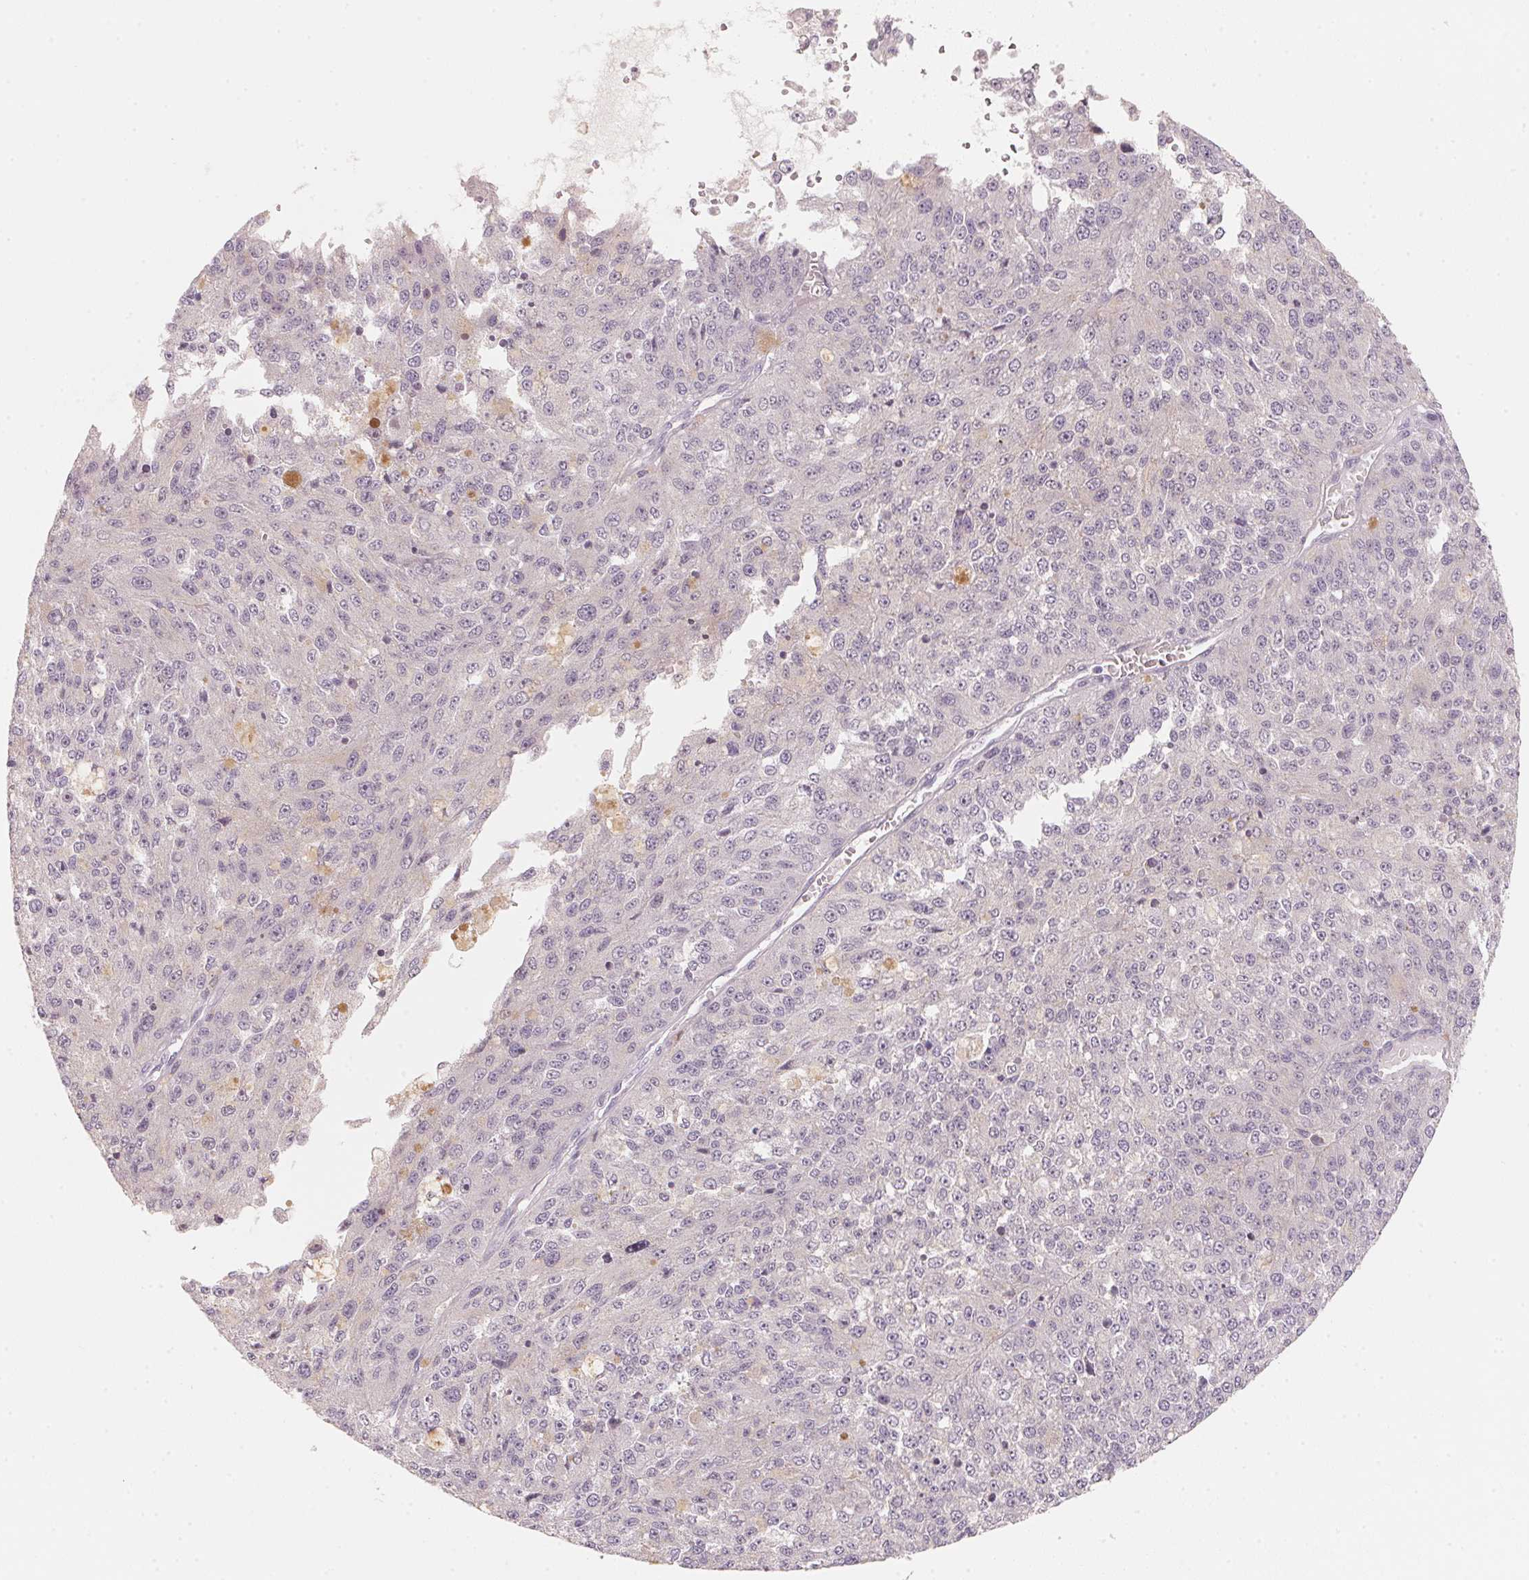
{"staining": {"intensity": "negative", "quantity": "none", "location": "none"}, "tissue": "melanoma", "cell_type": "Tumor cells", "image_type": "cancer", "snomed": [{"axis": "morphology", "description": "Malignant melanoma, Metastatic site"}, {"axis": "topography", "description": "Lymph node"}], "caption": "Immunohistochemistry micrograph of neoplastic tissue: melanoma stained with DAB shows no significant protein expression in tumor cells.", "gene": "ANKRD31", "patient": {"sex": "female", "age": 64}}